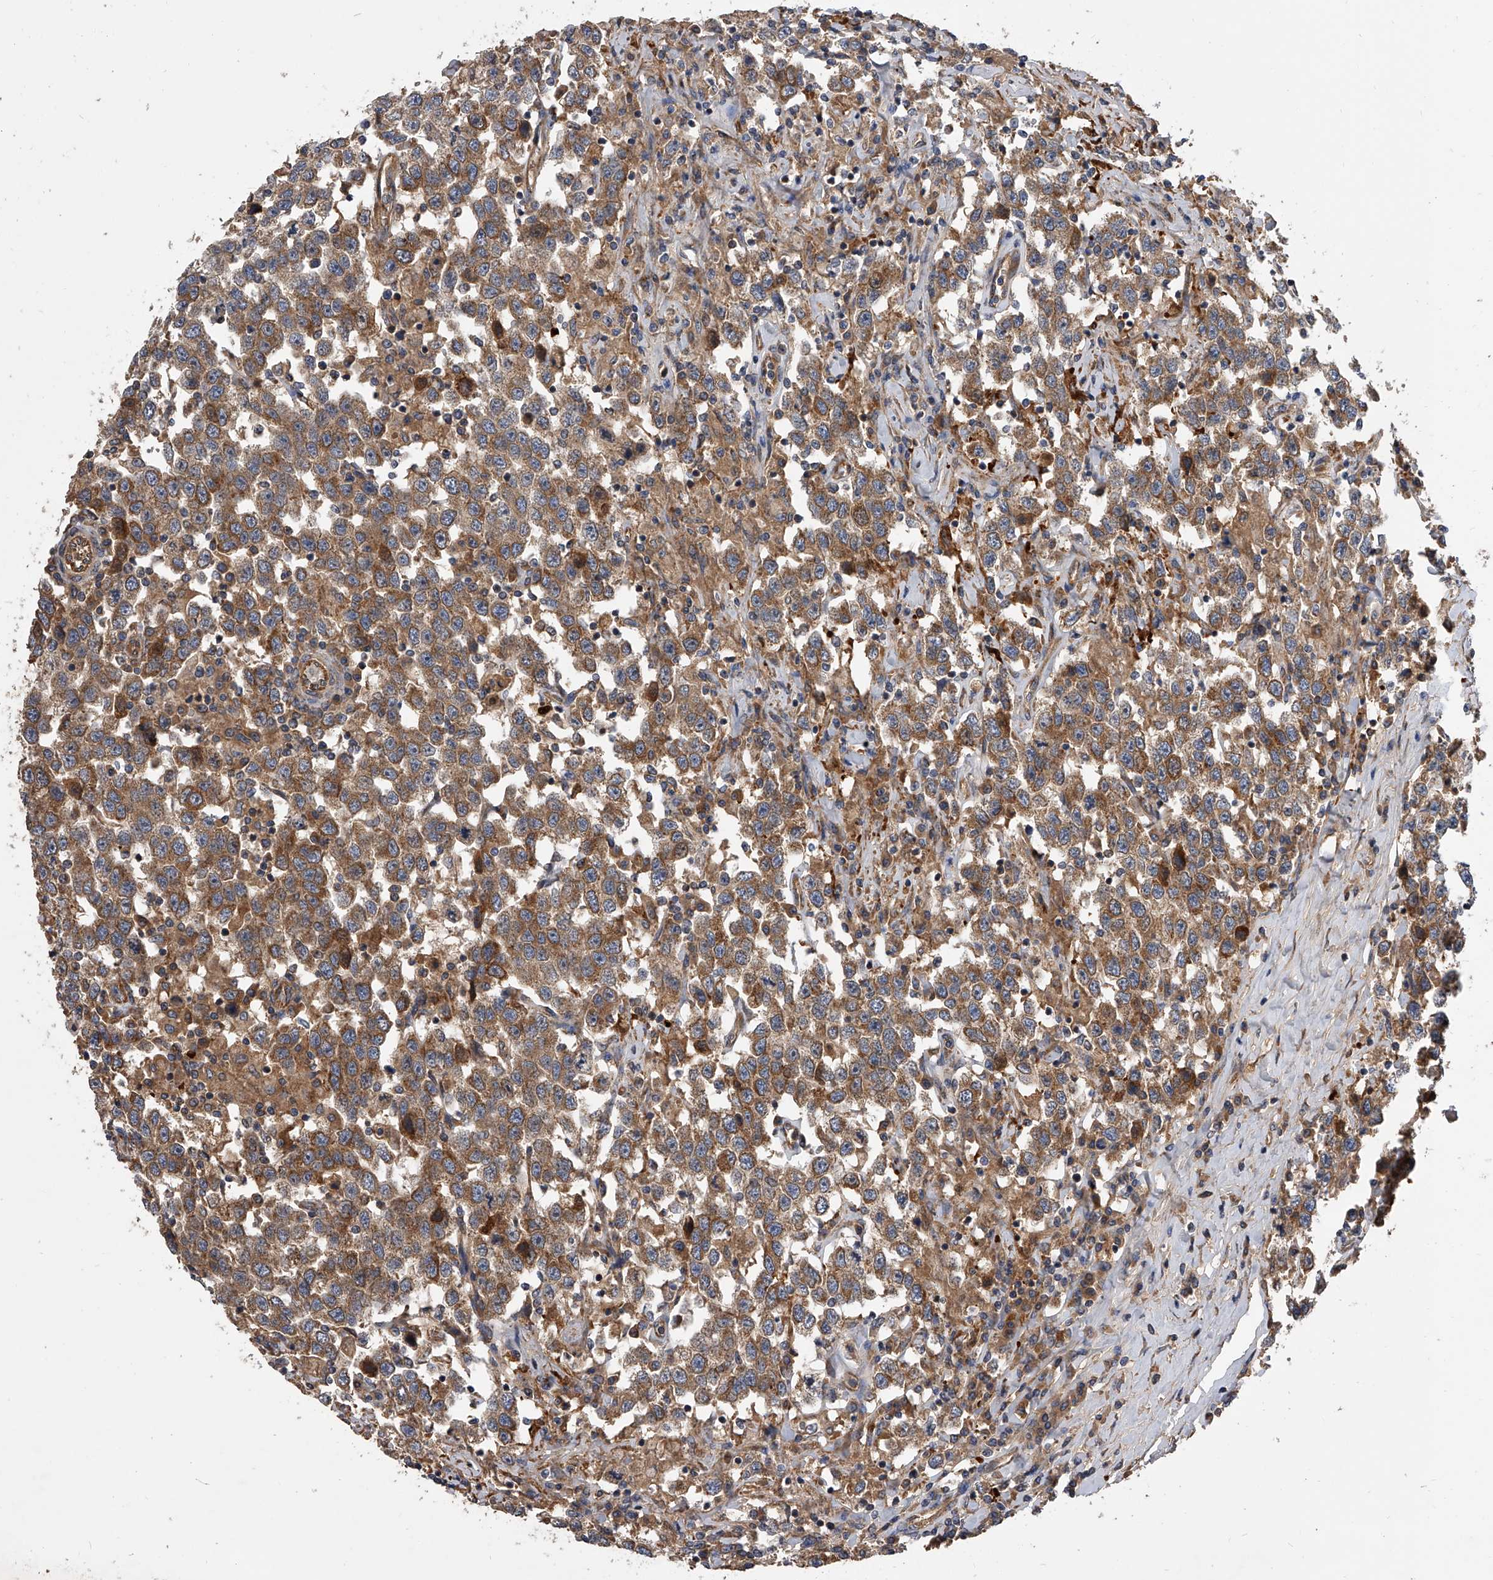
{"staining": {"intensity": "moderate", "quantity": ">75%", "location": "cytoplasmic/membranous"}, "tissue": "testis cancer", "cell_type": "Tumor cells", "image_type": "cancer", "snomed": [{"axis": "morphology", "description": "Seminoma, NOS"}, {"axis": "topography", "description": "Testis"}], "caption": "A micrograph of human testis seminoma stained for a protein displays moderate cytoplasmic/membranous brown staining in tumor cells.", "gene": "EXOC4", "patient": {"sex": "male", "age": 41}}